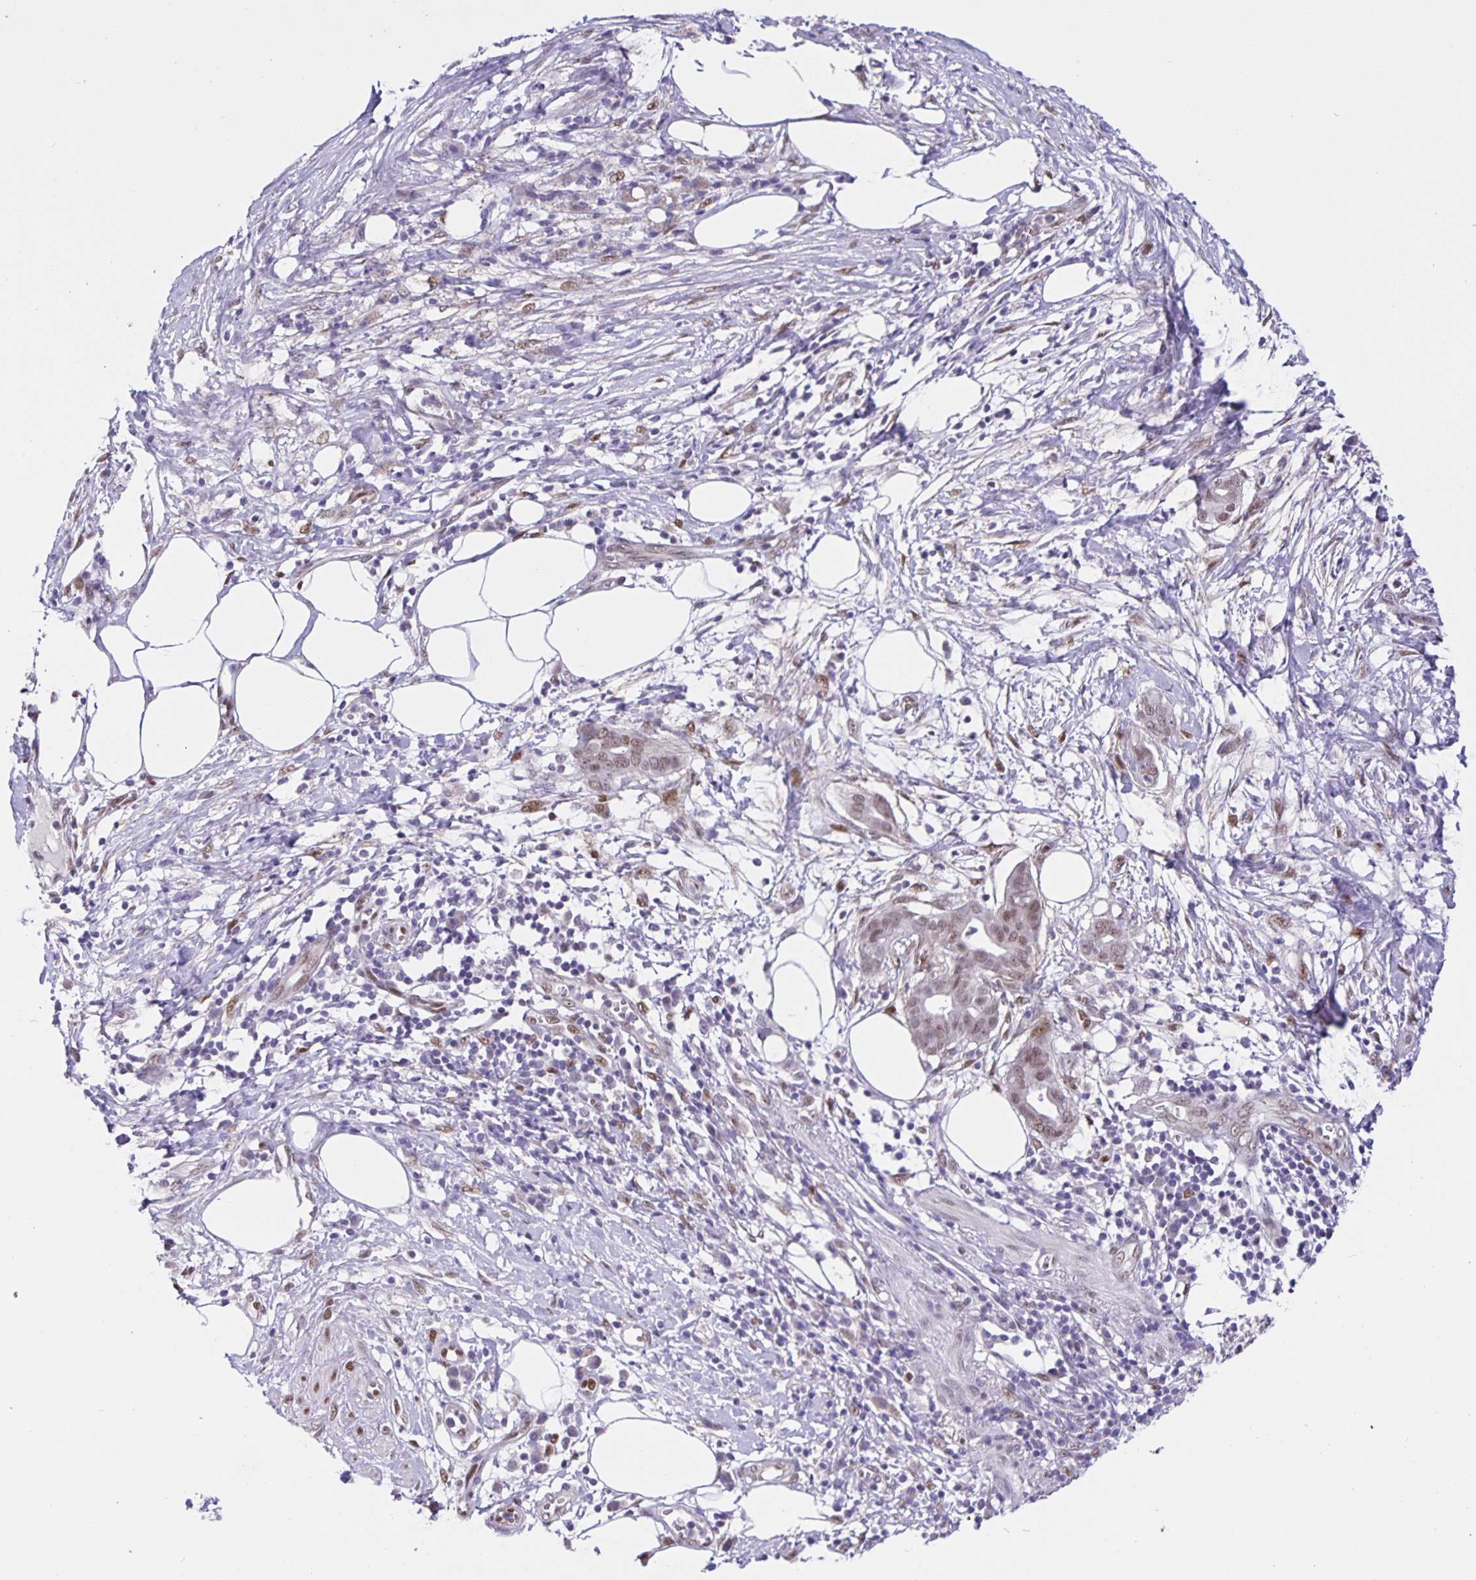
{"staining": {"intensity": "weak", "quantity": "25%-75%", "location": "nuclear"}, "tissue": "pancreatic cancer", "cell_type": "Tumor cells", "image_type": "cancer", "snomed": [{"axis": "morphology", "description": "Adenocarcinoma, NOS"}, {"axis": "topography", "description": "Pancreas"}], "caption": "Approximately 25%-75% of tumor cells in pancreatic adenocarcinoma show weak nuclear protein positivity as visualized by brown immunohistochemical staining.", "gene": "FOSL2", "patient": {"sex": "male", "age": 61}}